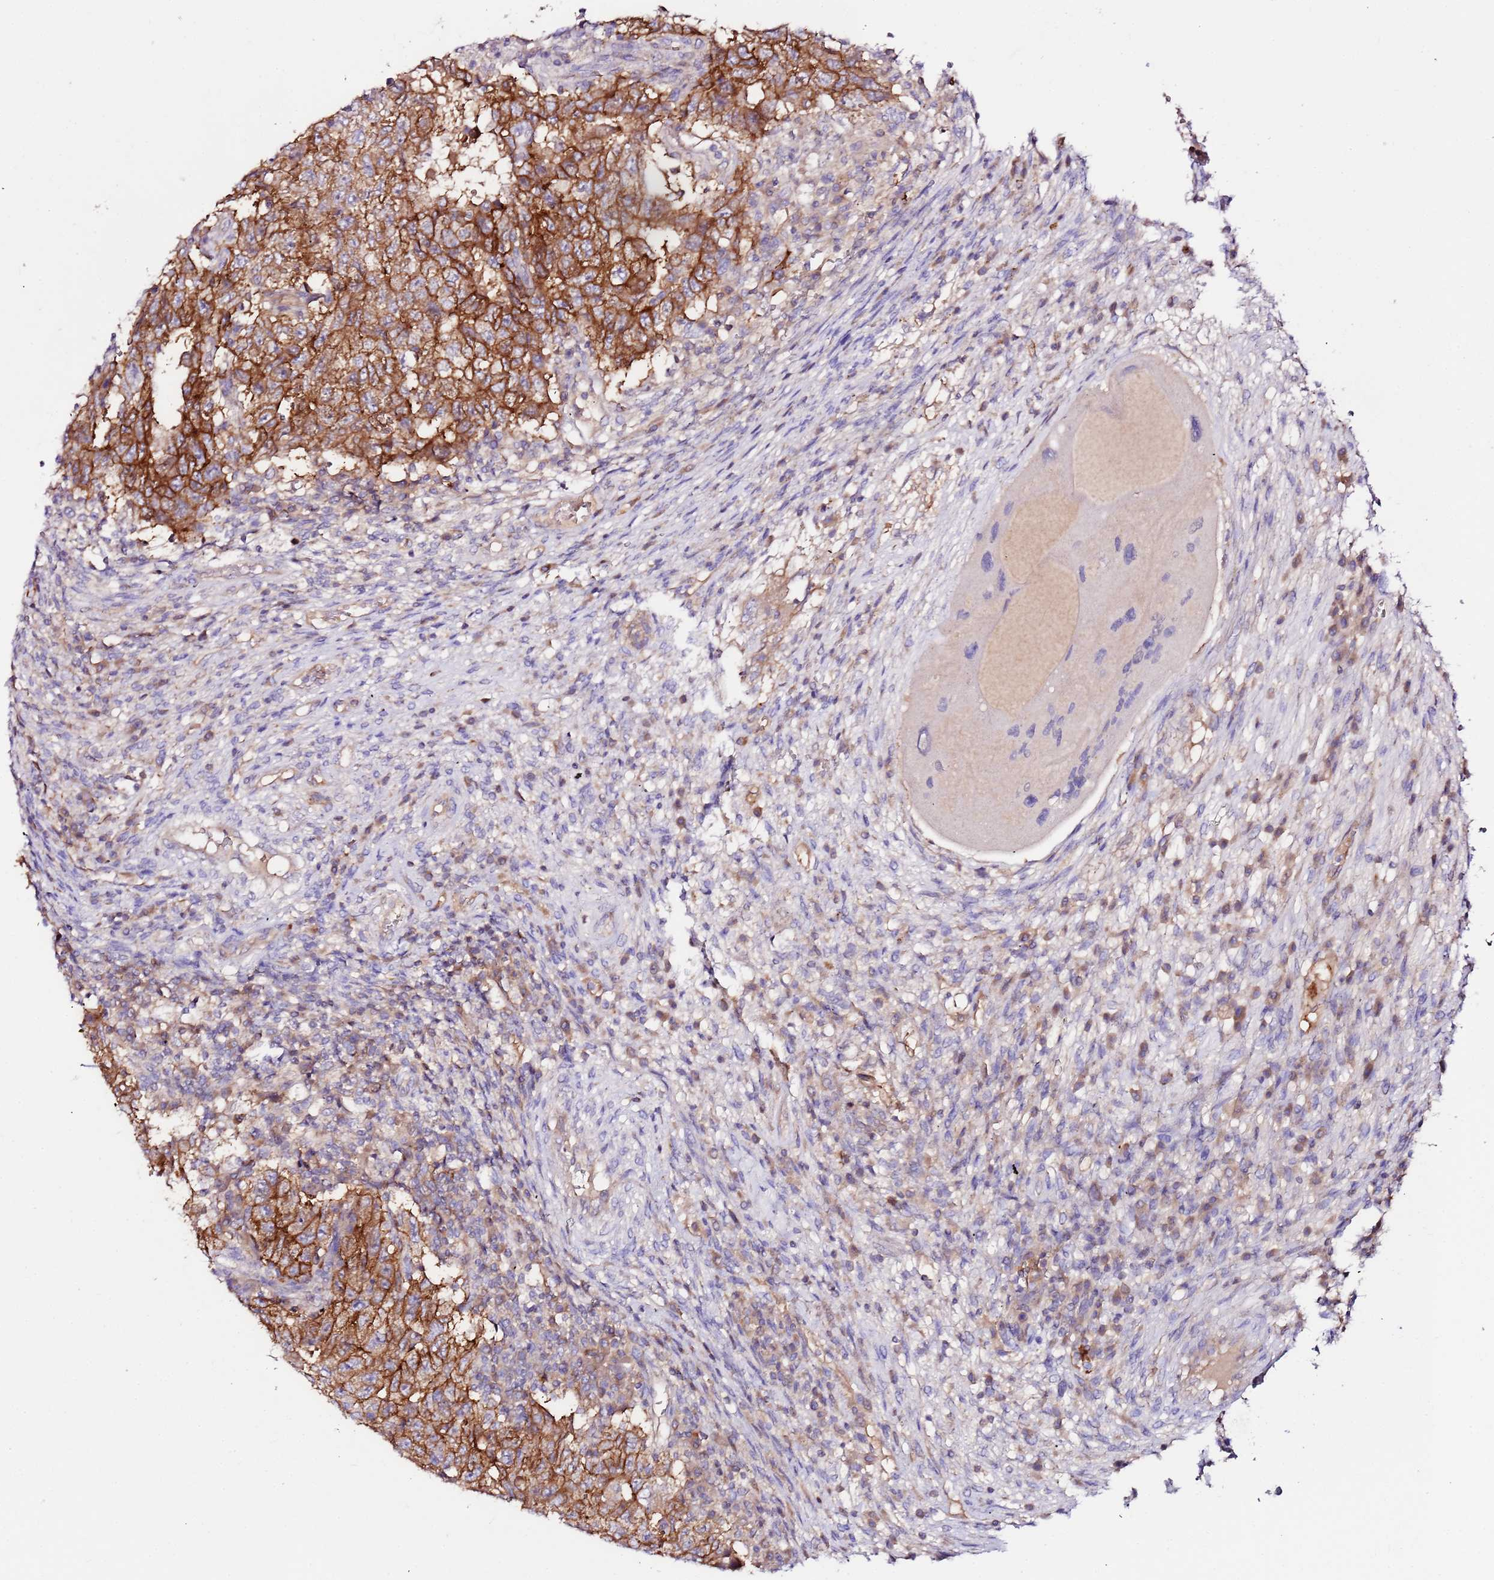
{"staining": {"intensity": "strong", "quantity": ">75%", "location": "cytoplasmic/membranous"}, "tissue": "testis cancer", "cell_type": "Tumor cells", "image_type": "cancer", "snomed": [{"axis": "morphology", "description": "Carcinoma, Embryonal, NOS"}, {"axis": "topography", "description": "Testis"}], "caption": "Testis cancer stained for a protein reveals strong cytoplasmic/membranous positivity in tumor cells. (Brightfield microscopy of DAB IHC at high magnification).", "gene": "FLVCR1", "patient": {"sex": "male", "age": 26}}